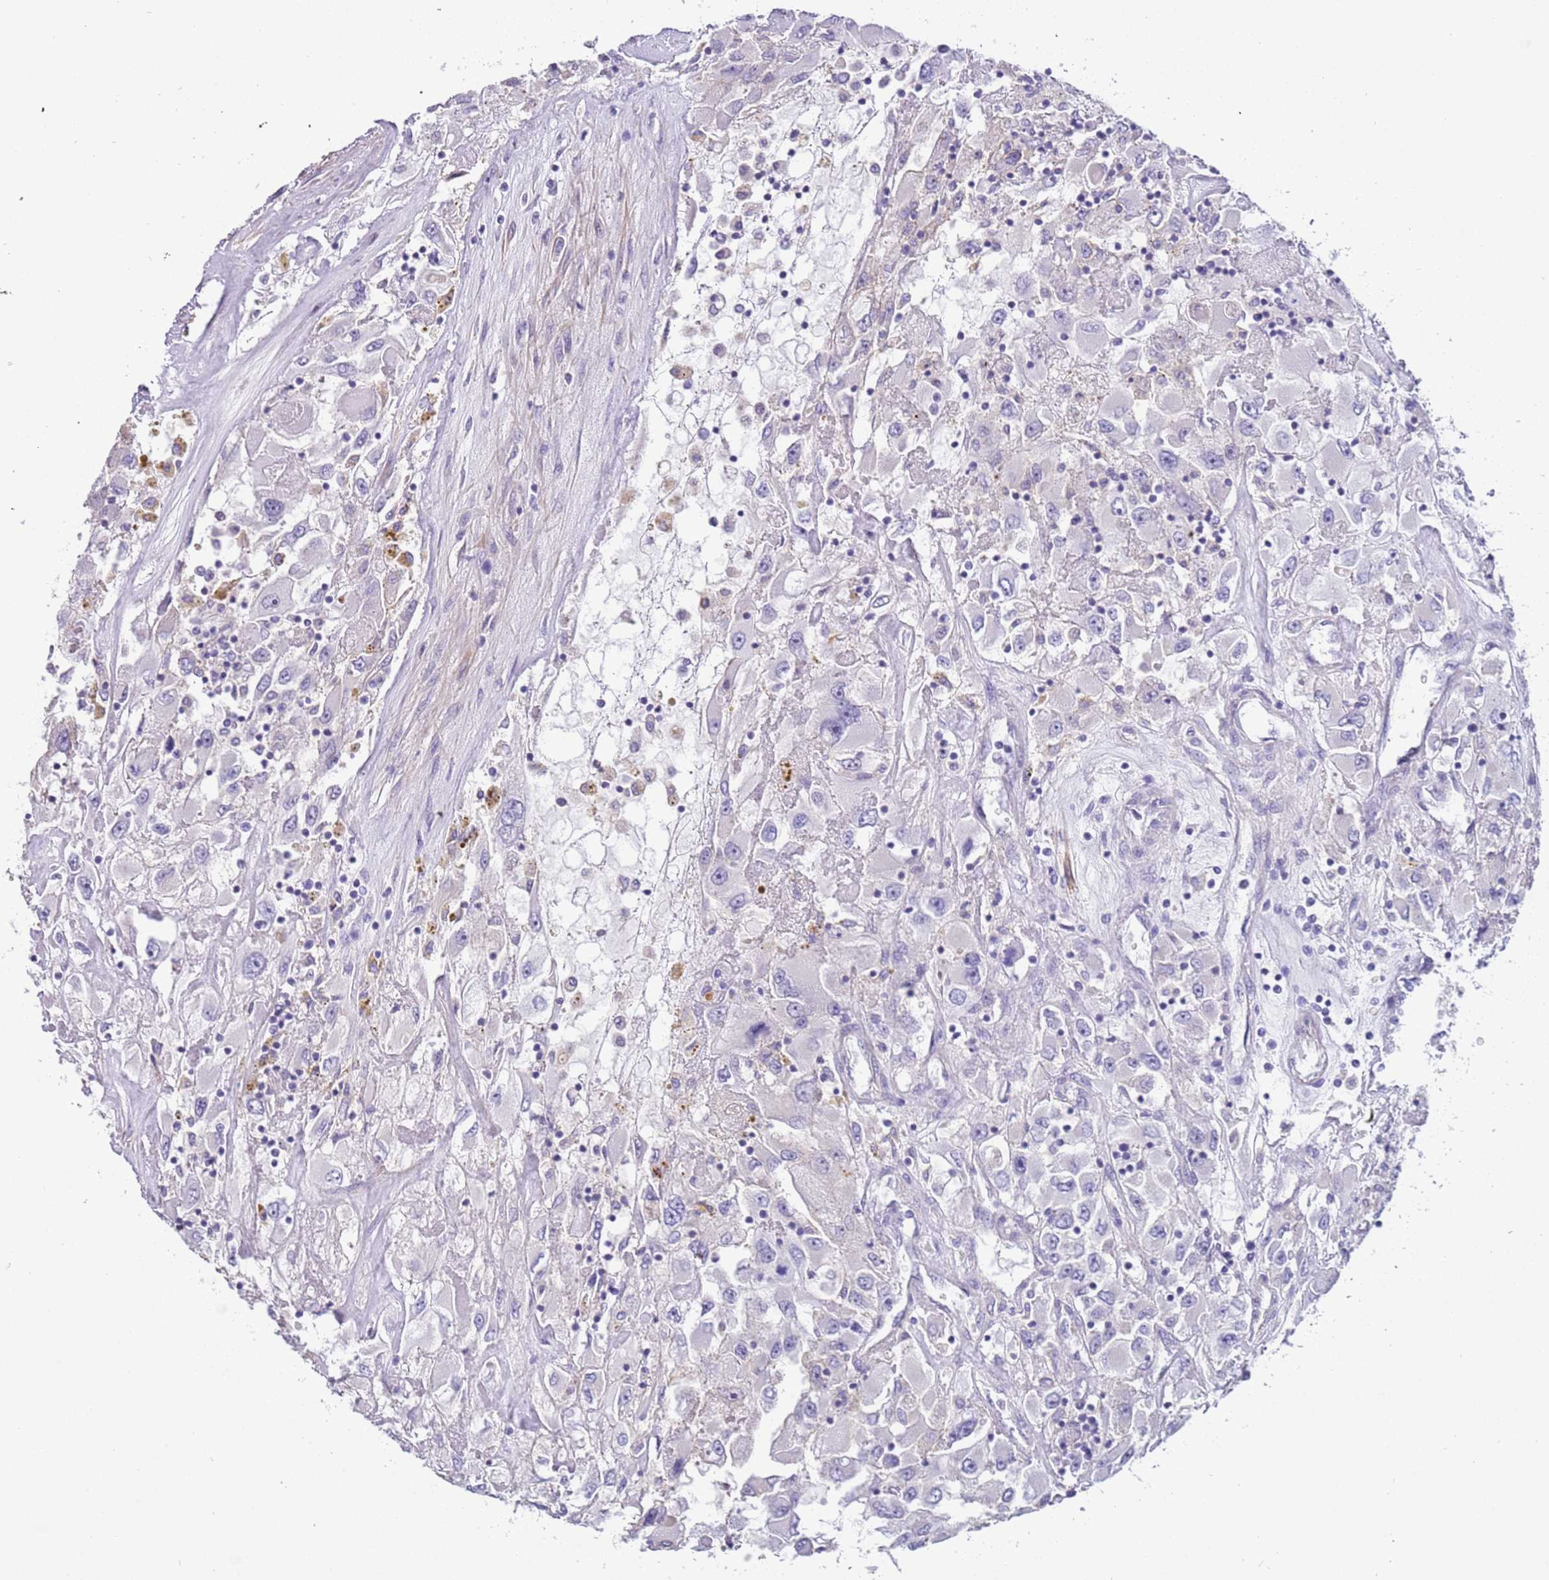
{"staining": {"intensity": "negative", "quantity": "none", "location": "none"}, "tissue": "renal cancer", "cell_type": "Tumor cells", "image_type": "cancer", "snomed": [{"axis": "morphology", "description": "Adenocarcinoma, NOS"}, {"axis": "topography", "description": "Kidney"}], "caption": "Renal cancer (adenocarcinoma) stained for a protein using IHC demonstrates no staining tumor cells.", "gene": "PCGF2", "patient": {"sex": "female", "age": 52}}